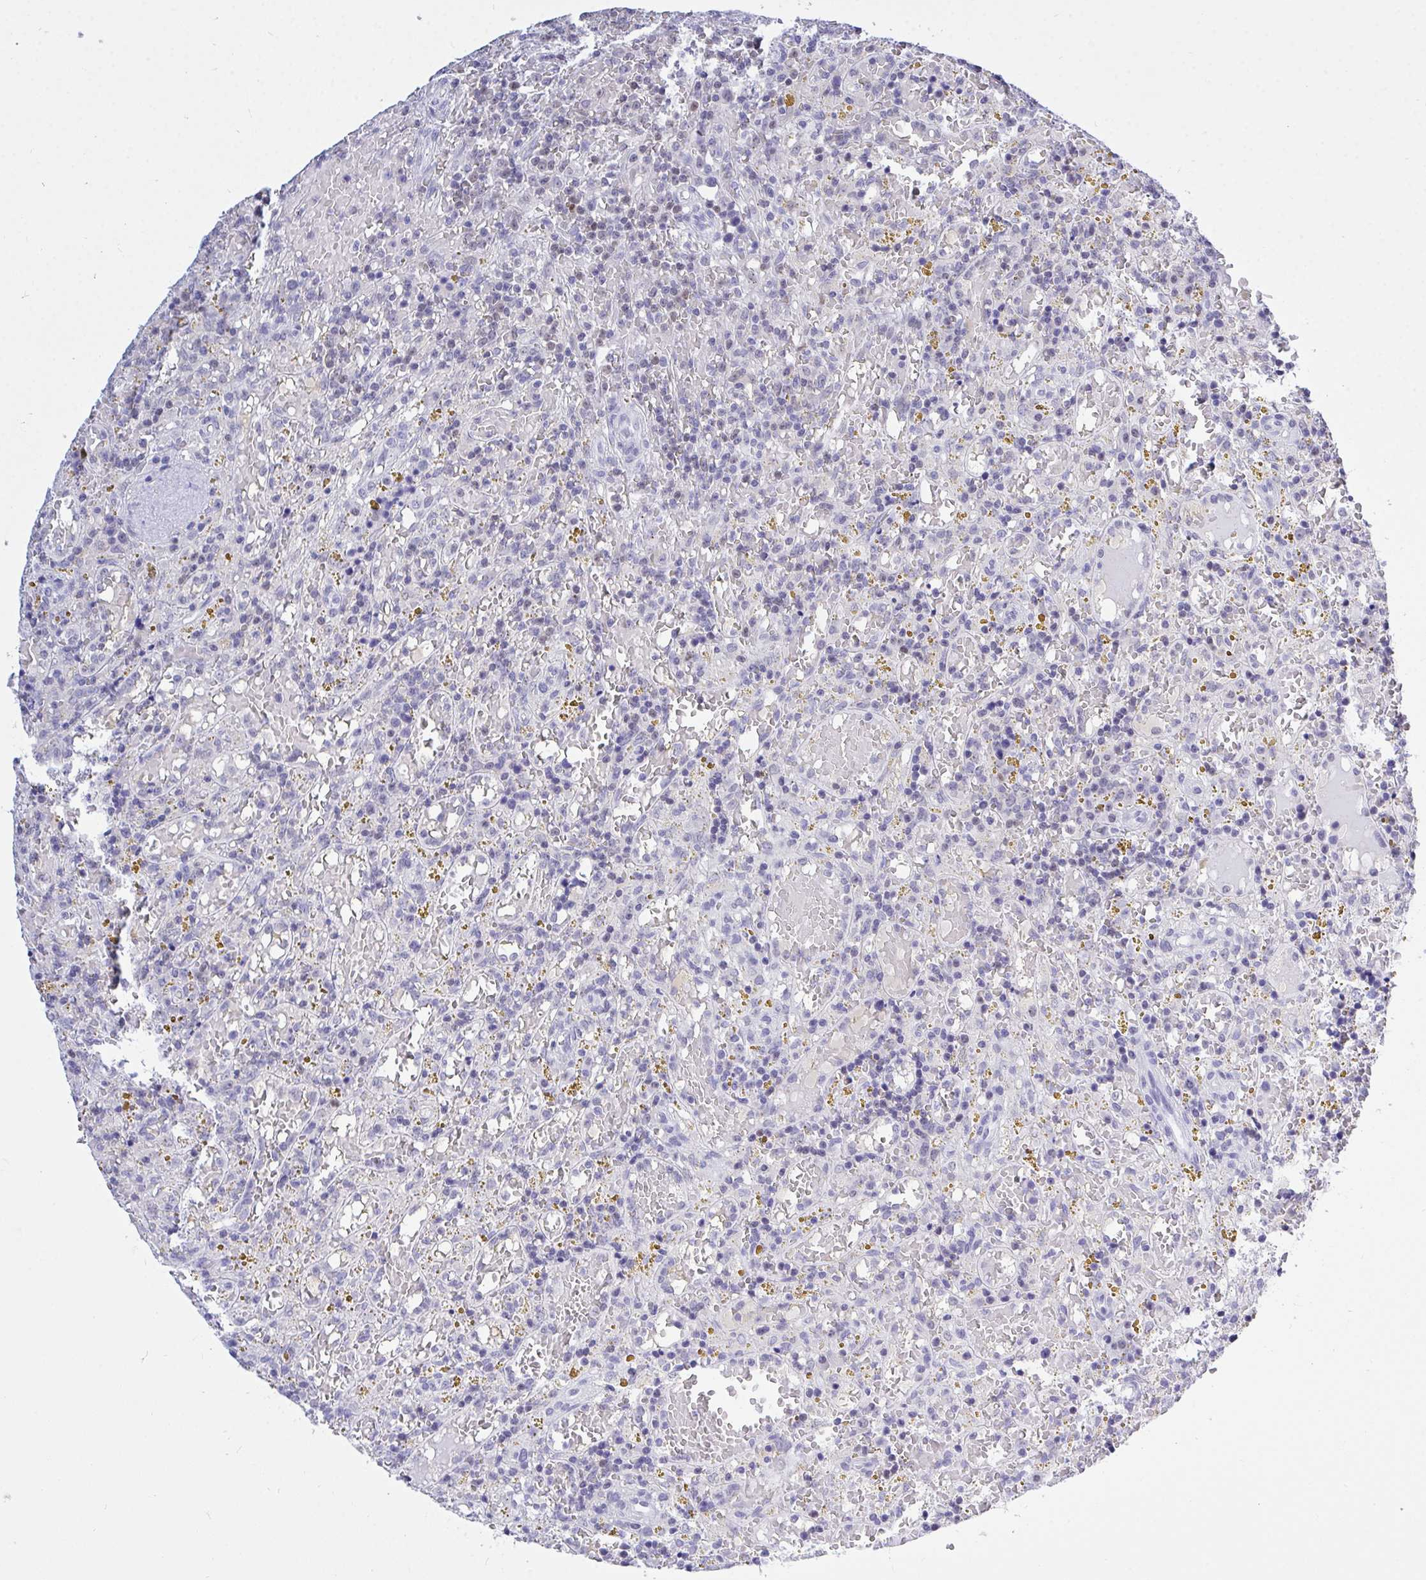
{"staining": {"intensity": "negative", "quantity": "none", "location": "none"}, "tissue": "lymphoma", "cell_type": "Tumor cells", "image_type": "cancer", "snomed": [{"axis": "morphology", "description": "Malignant lymphoma, non-Hodgkin's type, Low grade"}, {"axis": "topography", "description": "Spleen"}], "caption": "The immunohistochemistry histopathology image has no significant positivity in tumor cells of malignant lymphoma, non-Hodgkin's type (low-grade) tissue.", "gene": "THOP1", "patient": {"sex": "female", "age": 65}}